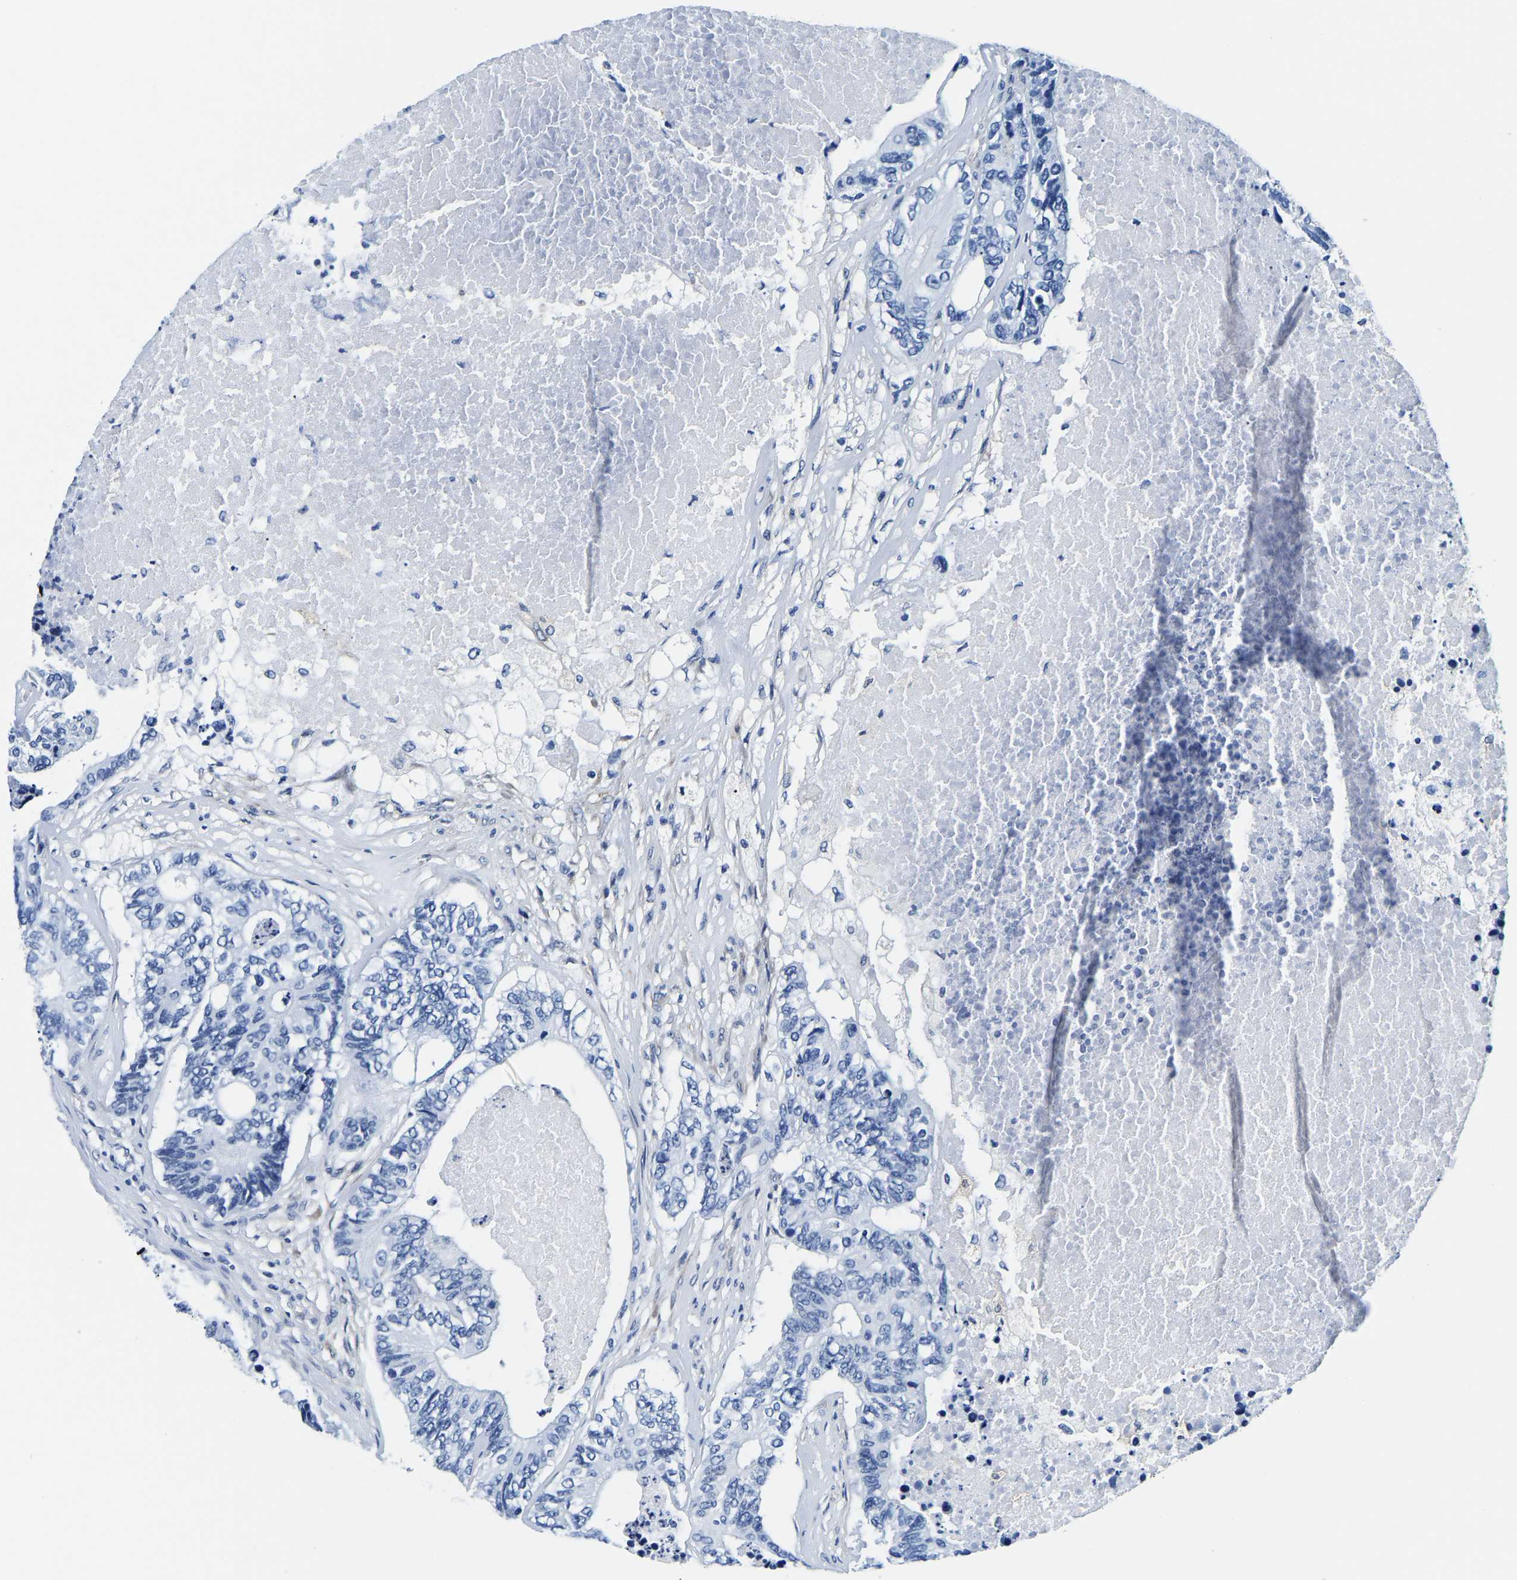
{"staining": {"intensity": "negative", "quantity": "none", "location": "none"}, "tissue": "colorectal cancer", "cell_type": "Tumor cells", "image_type": "cancer", "snomed": [{"axis": "morphology", "description": "Adenocarcinoma, NOS"}, {"axis": "topography", "description": "Colon"}], "caption": "Tumor cells are negative for brown protein staining in adenocarcinoma (colorectal). (DAB immunohistochemistry (IHC) visualized using brightfield microscopy, high magnification).", "gene": "S100A13", "patient": {"sex": "female", "age": 67}}